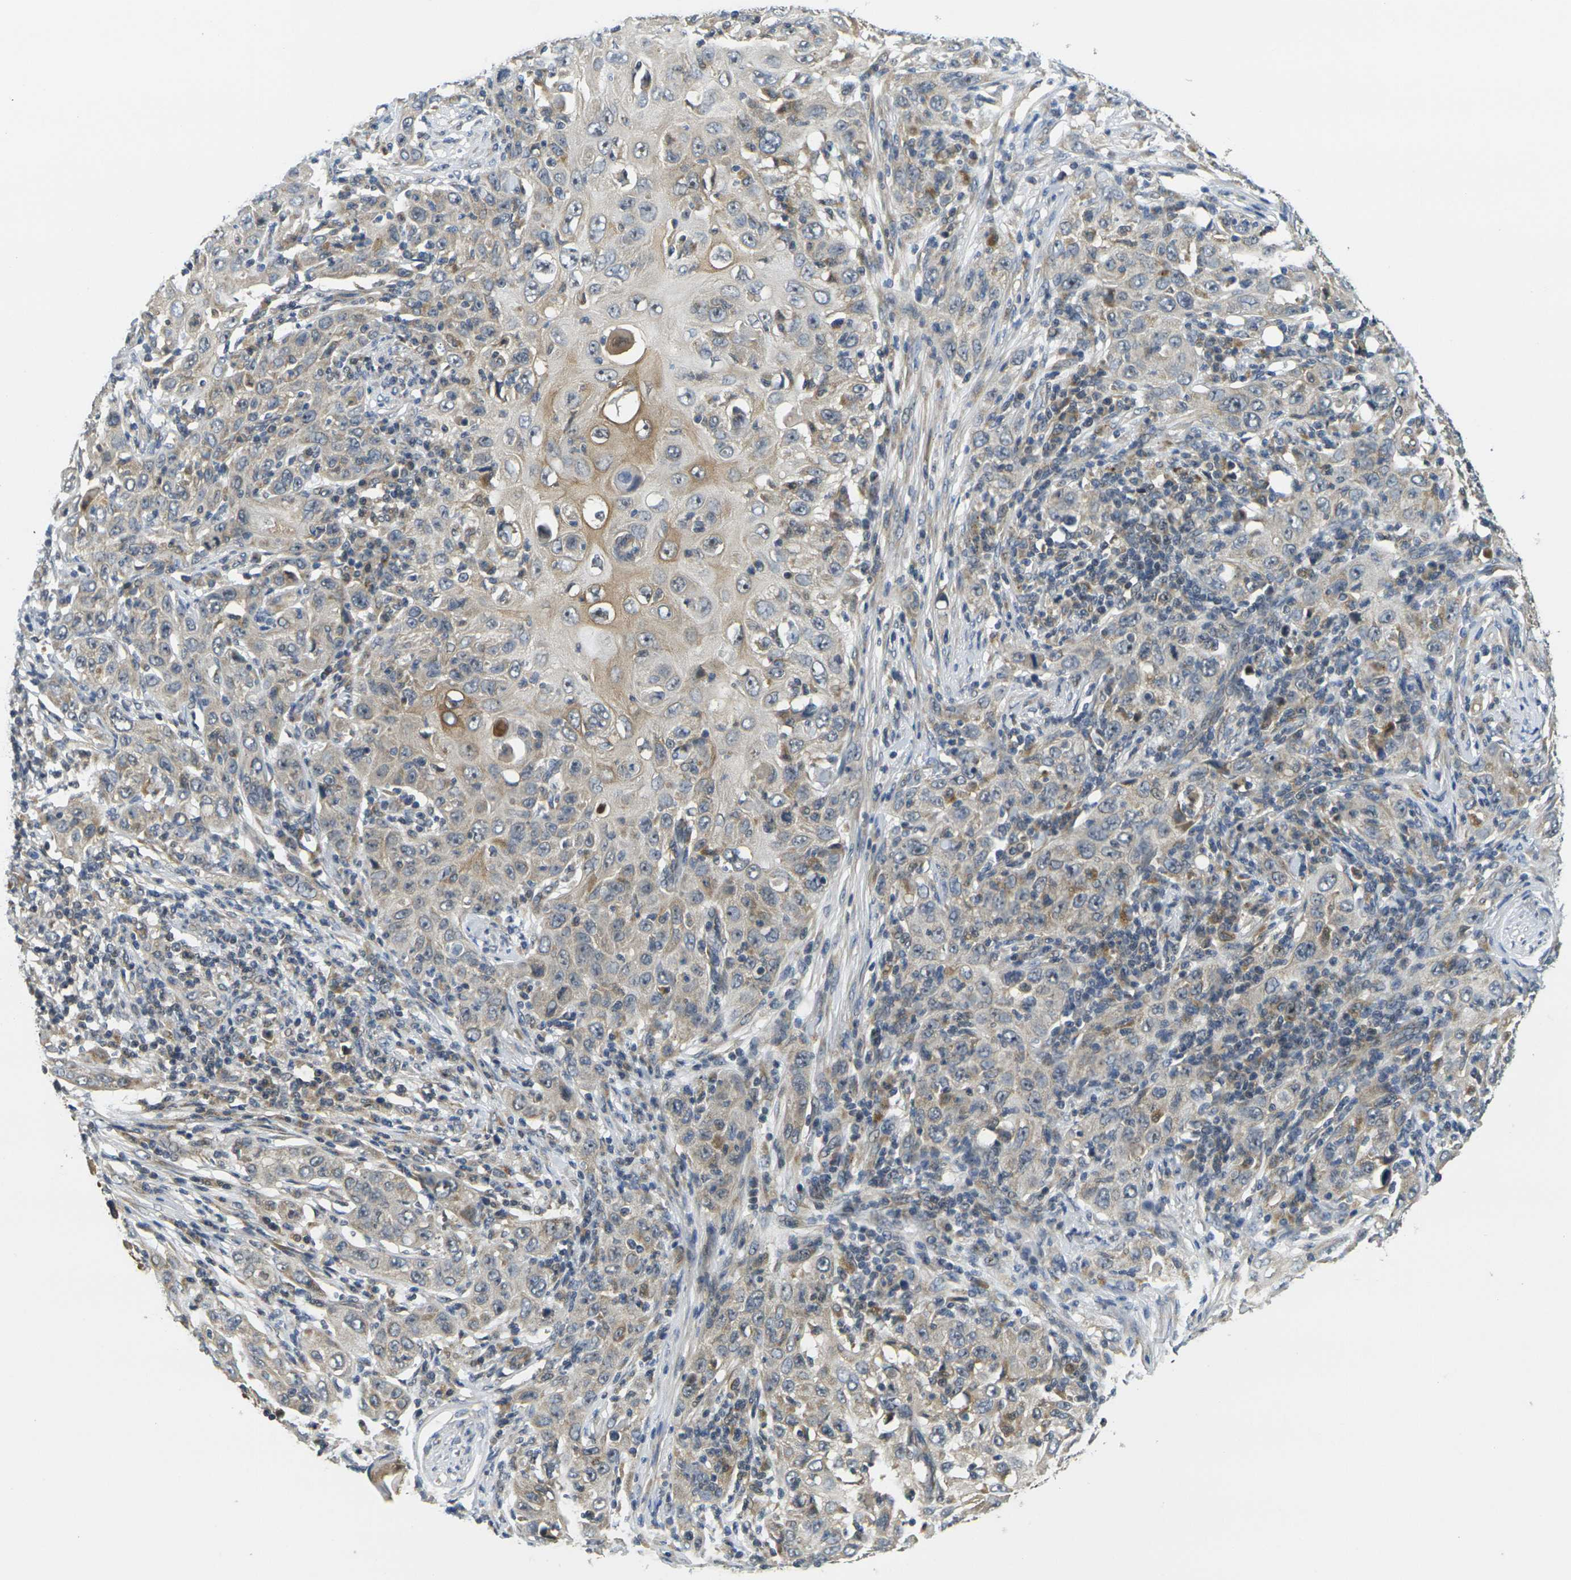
{"staining": {"intensity": "weak", "quantity": ">75%", "location": "cytoplasmic/membranous"}, "tissue": "skin cancer", "cell_type": "Tumor cells", "image_type": "cancer", "snomed": [{"axis": "morphology", "description": "Squamous cell carcinoma, NOS"}, {"axis": "topography", "description": "Skin"}], "caption": "Immunohistochemical staining of skin cancer shows low levels of weak cytoplasmic/membranous protein positivity in approximately >75% of tumor cells.", "gene": "MINAR2", "patient": {"sex": "female", "age": 88}}